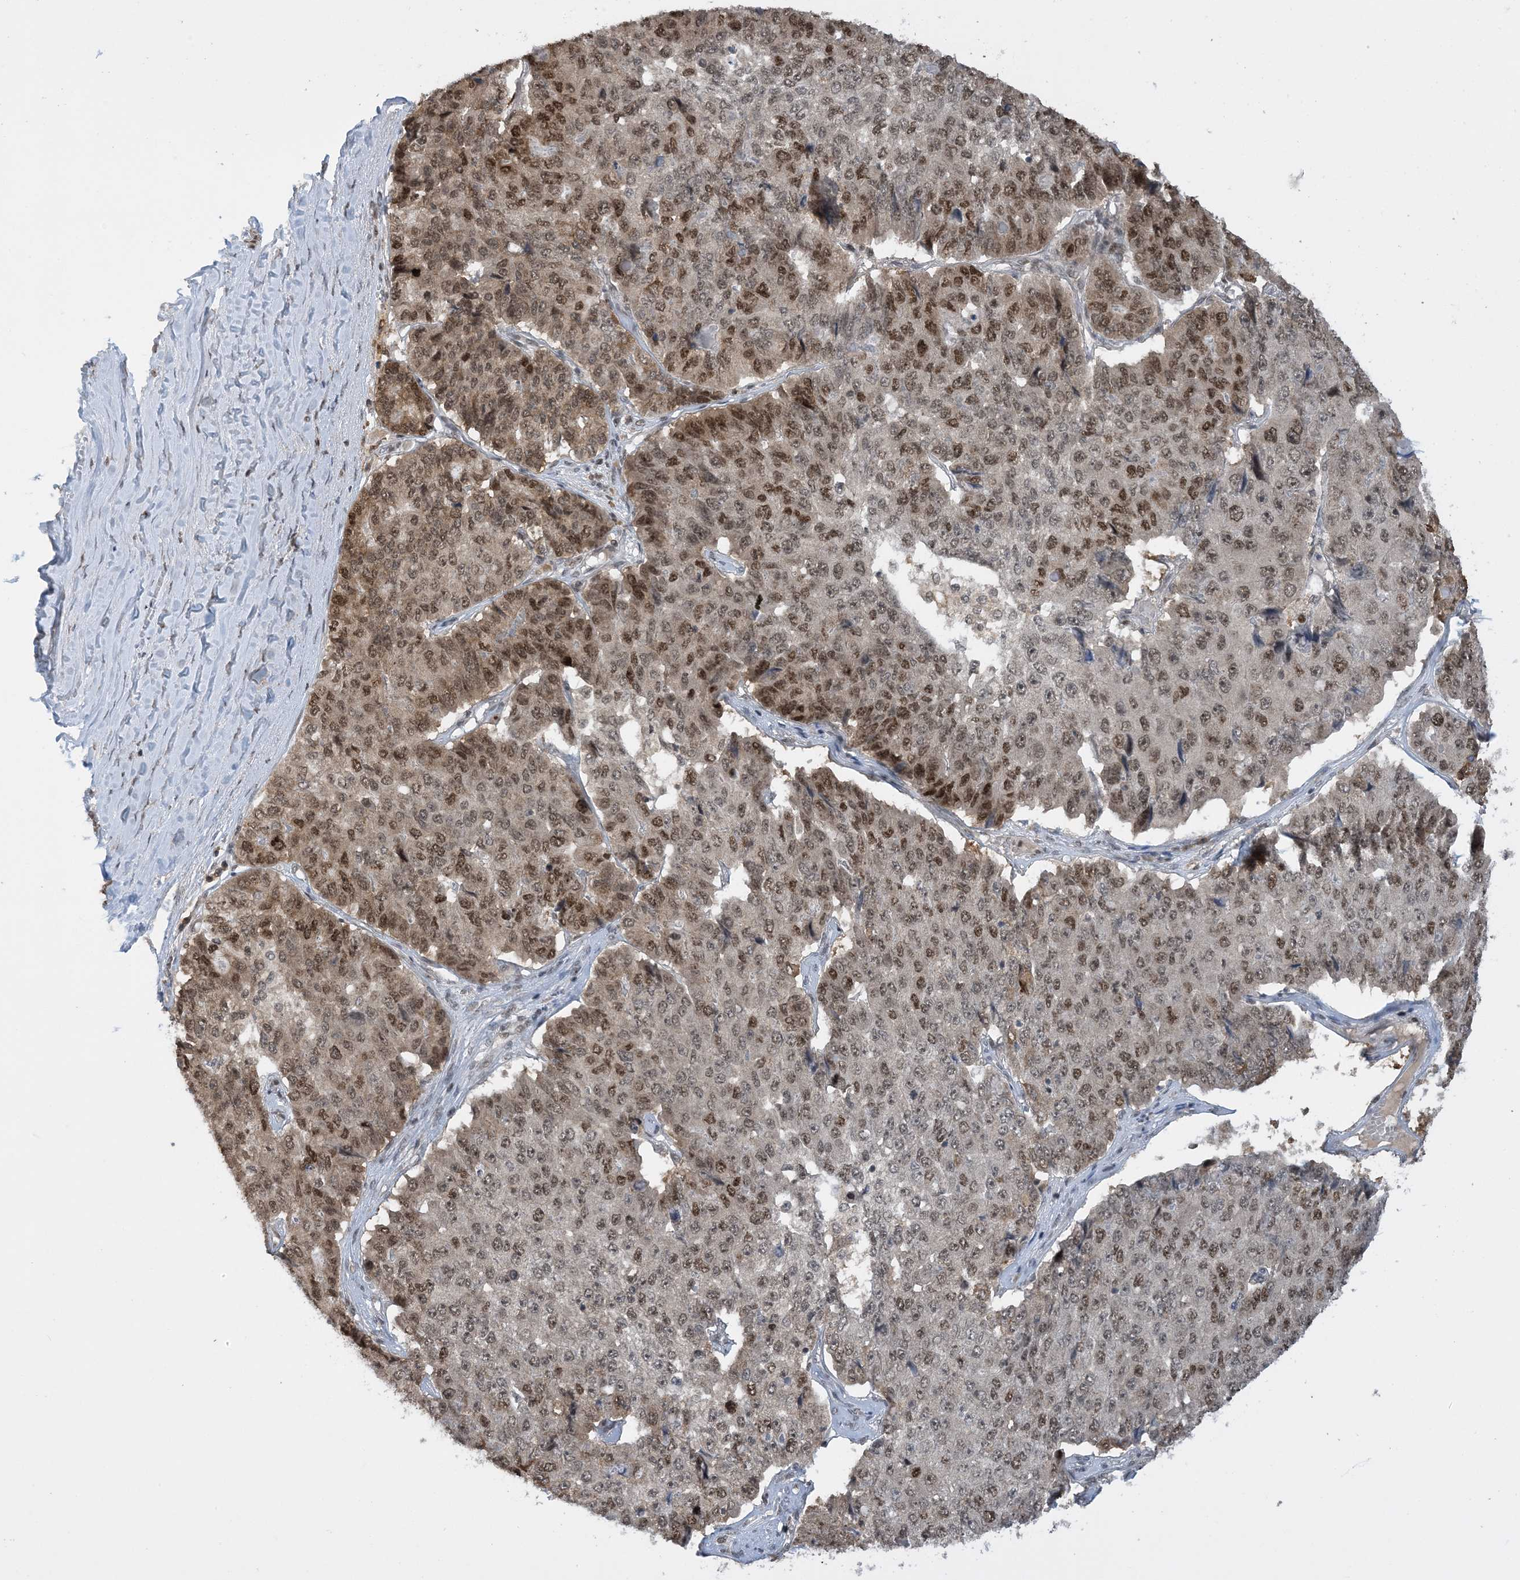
{"staining": {"intensity": "moderate", "quantity": ">75%", "location": "nuclear"}, "tissue": "pancreatic cancer", "cell_type": "Tumor cells", "image_type": "cancer", "snomed": [{"axis": "morphology", "description": "Adenocarcinoma, NOS"}, {"axis": "topography", "description": "Pancreas"}], "caption": "A medium amount of moderate nuclear positivity is appreciated in about >75% of tumor cells in pancreatic cancer tissue.", "gene": "ACYP2", "patient": {"sex": "male", "age": 50}}